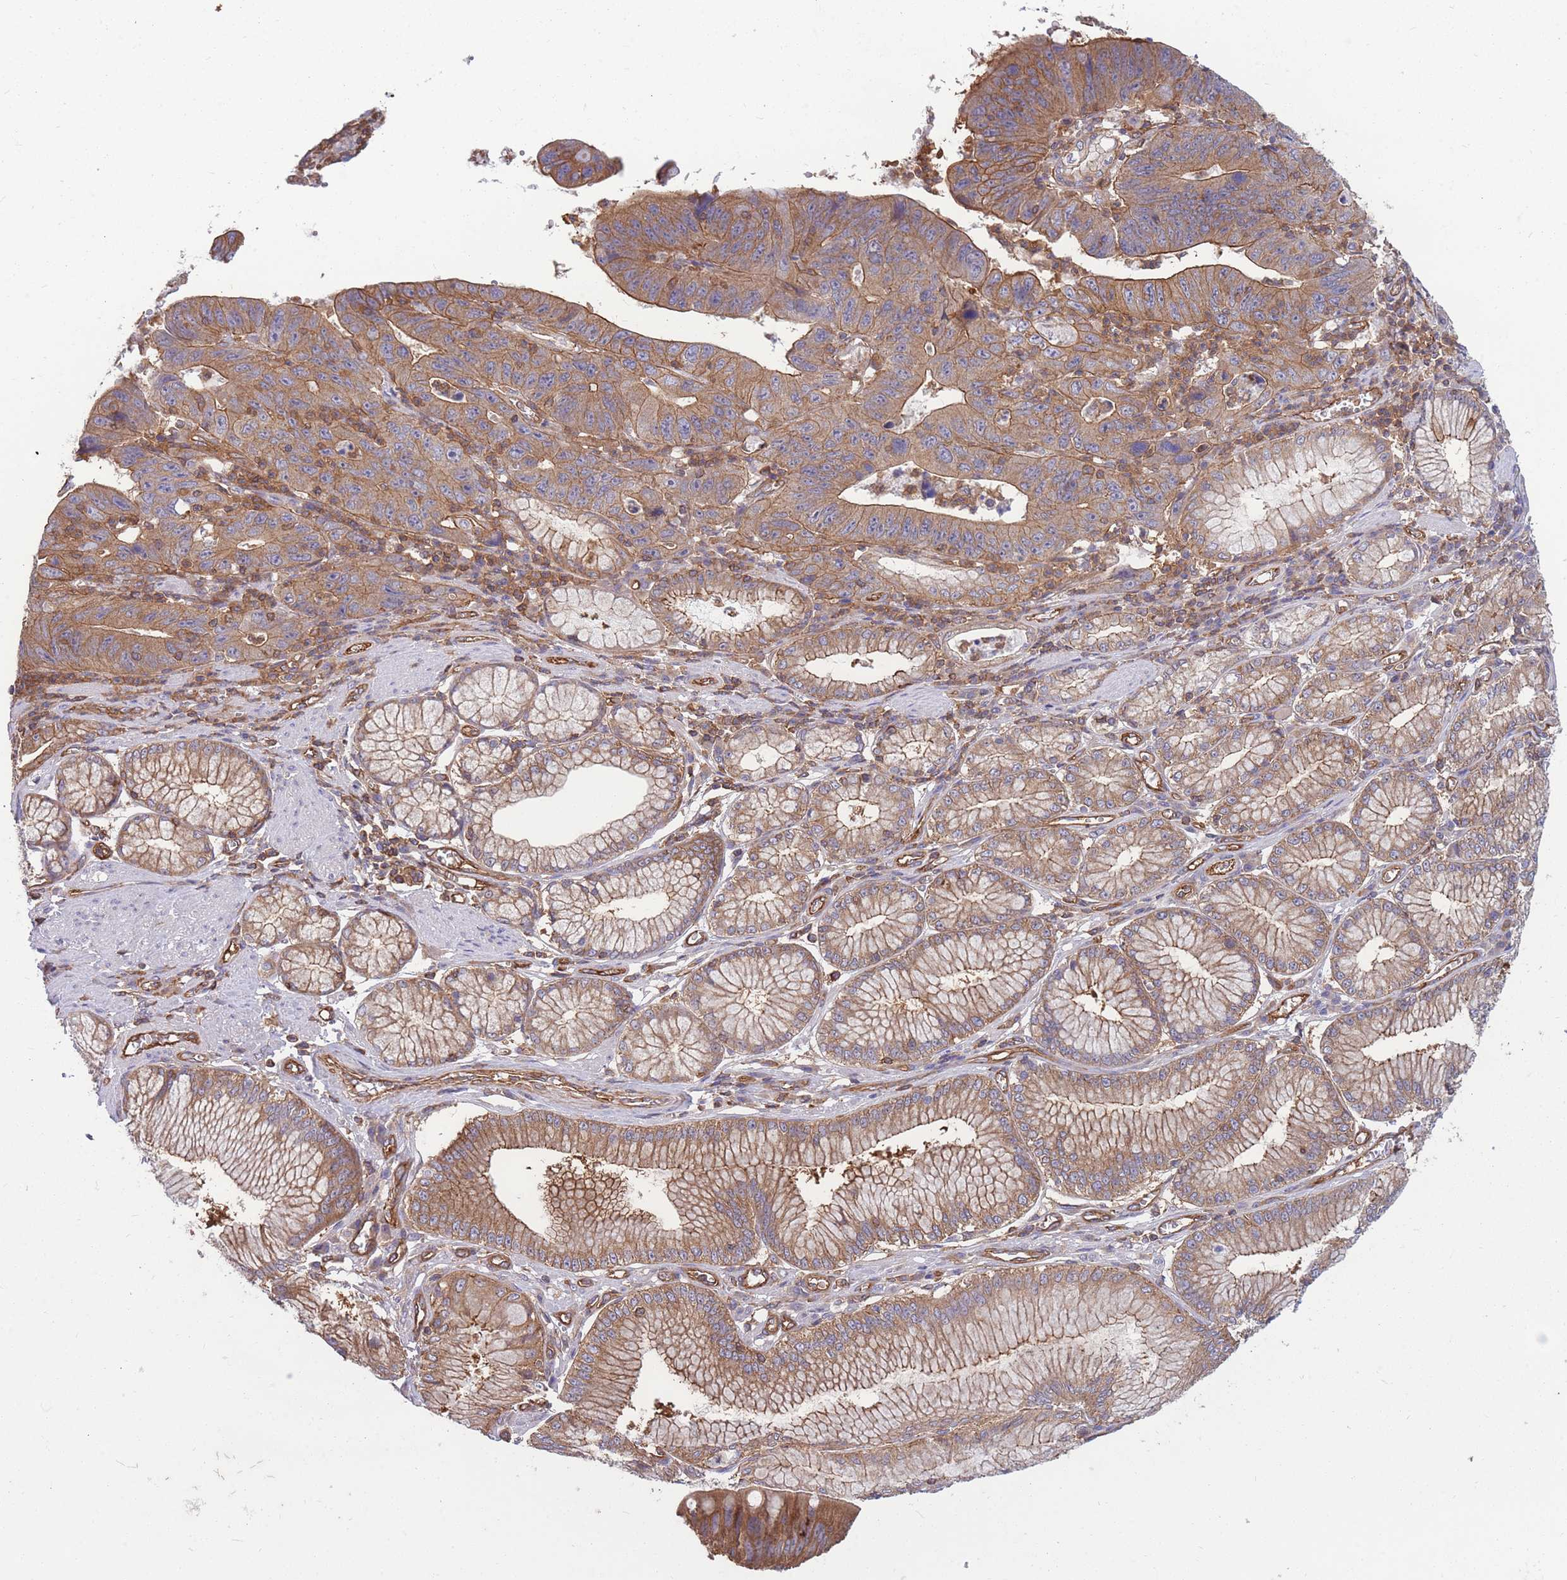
{"staining": {"intensity": "moderate", "quantity": ">75%", "location": "cytoplasmic/membranous"}, "tissue": "stomach cancer", "cell_type": "Tumor cells", "image_type": "cancer", "snomed": [{"axis": "morphology", "description": "Adenocarcinoma, NOS"}, {"axis": "topography", "description": "Stomach"}], "caption": "Immunohistochemistry (IHC) image of neoplastic tissue: human stomach cancer (adenocarcinoma) stained using IHC shows medium levels of moderate protein expression localized specifically in the cytoplasmic/membranous of tumor cells, appearing as a cytoplasmic/membranous brown color.", "gene": "GGA1", "patient": {"sex": "male", "age": 59}}